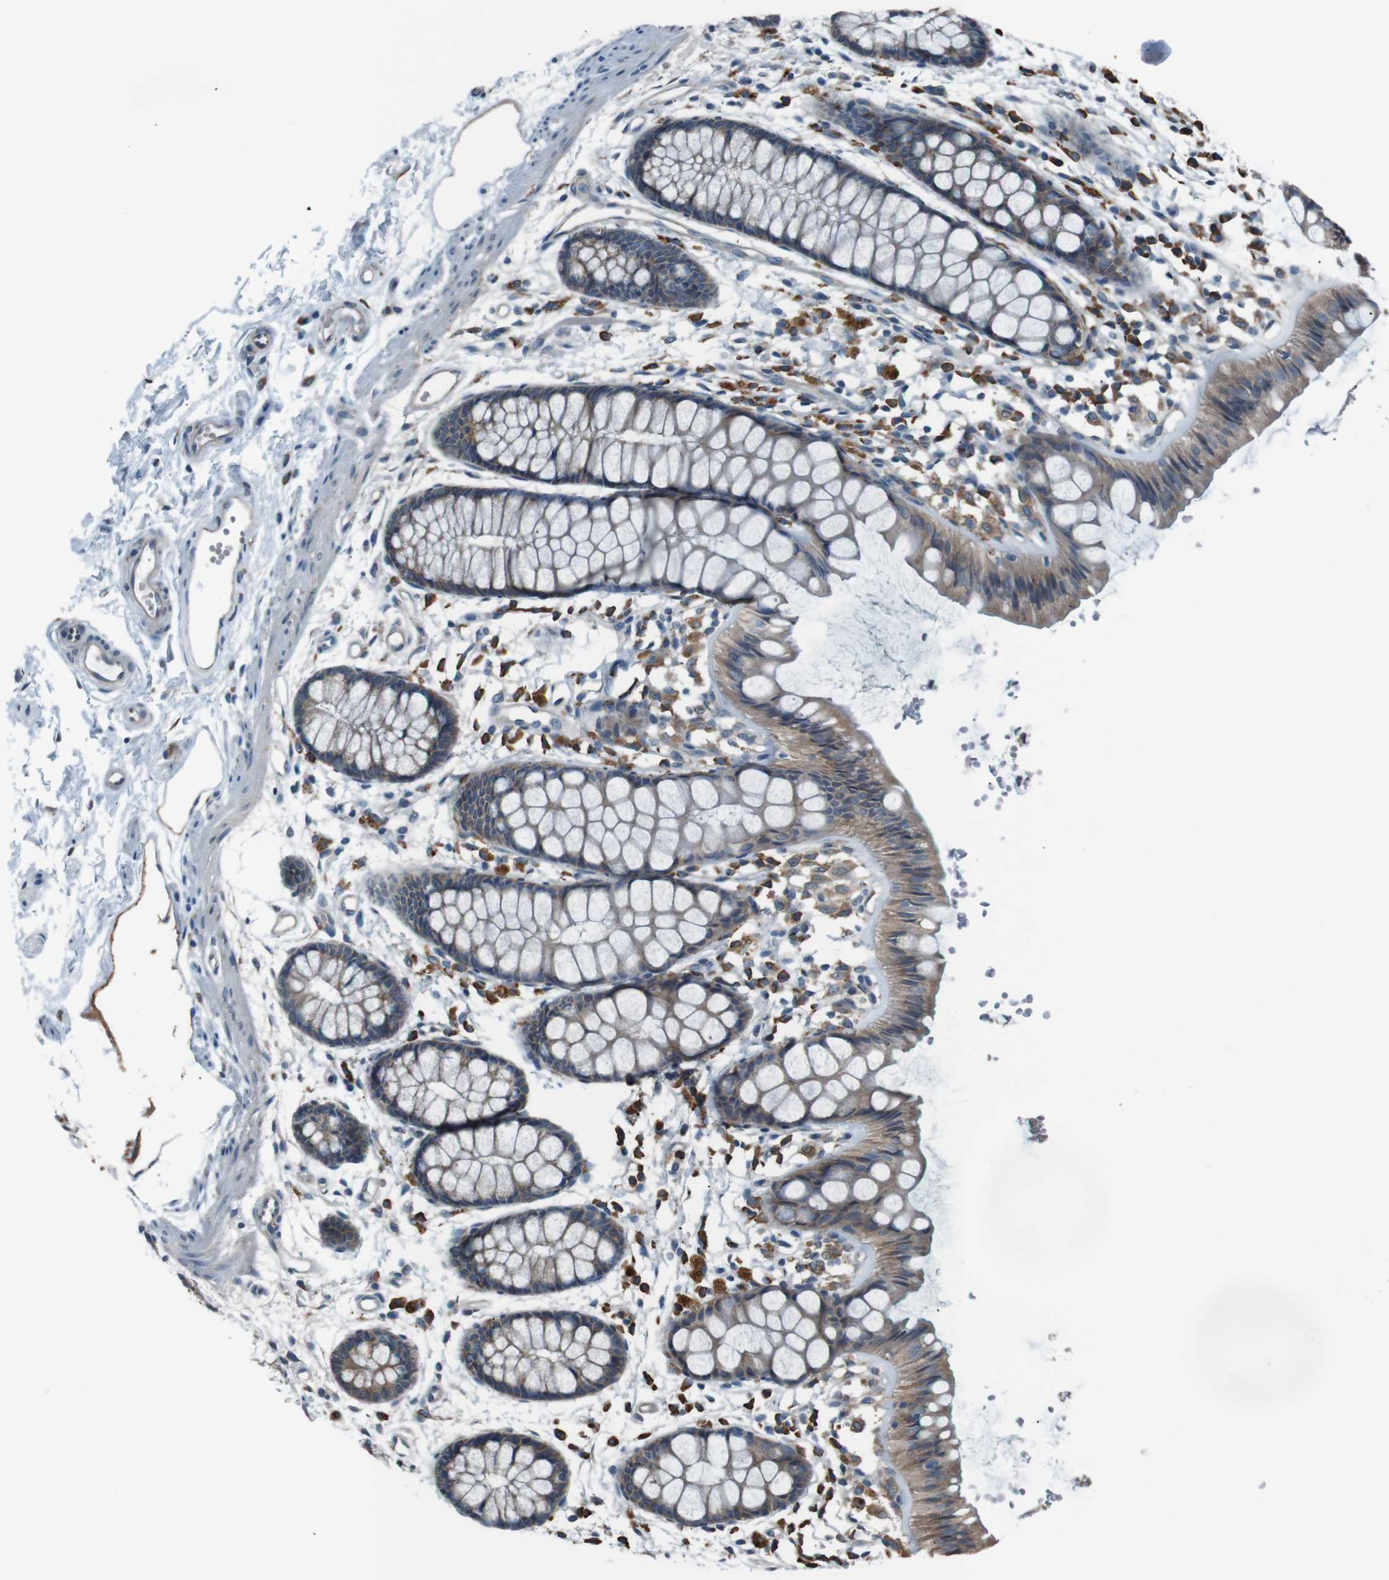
{"staining": {"intensity": "moderate", "quantity": ">75%", "location": "cytoplasmic/membranous"}, "tissue": "rectum", "cell_type": "Glandular cells", "image_type": "normal", "snomed": [{"axis": "morphology", "description": "Normal tissue, NOS"}, {"axis": "topography", "description": "Rectum"}], "caption": "Immunohistochemistry histopathology image of benign human rectum stained for a protein (brown), which displays medium levels of moderate cytoplasmic/membranous staining in approximately >75% of glandular cells.", "gene": "SIGMAR1", "patient": {"sex": "female", "age": 66}}